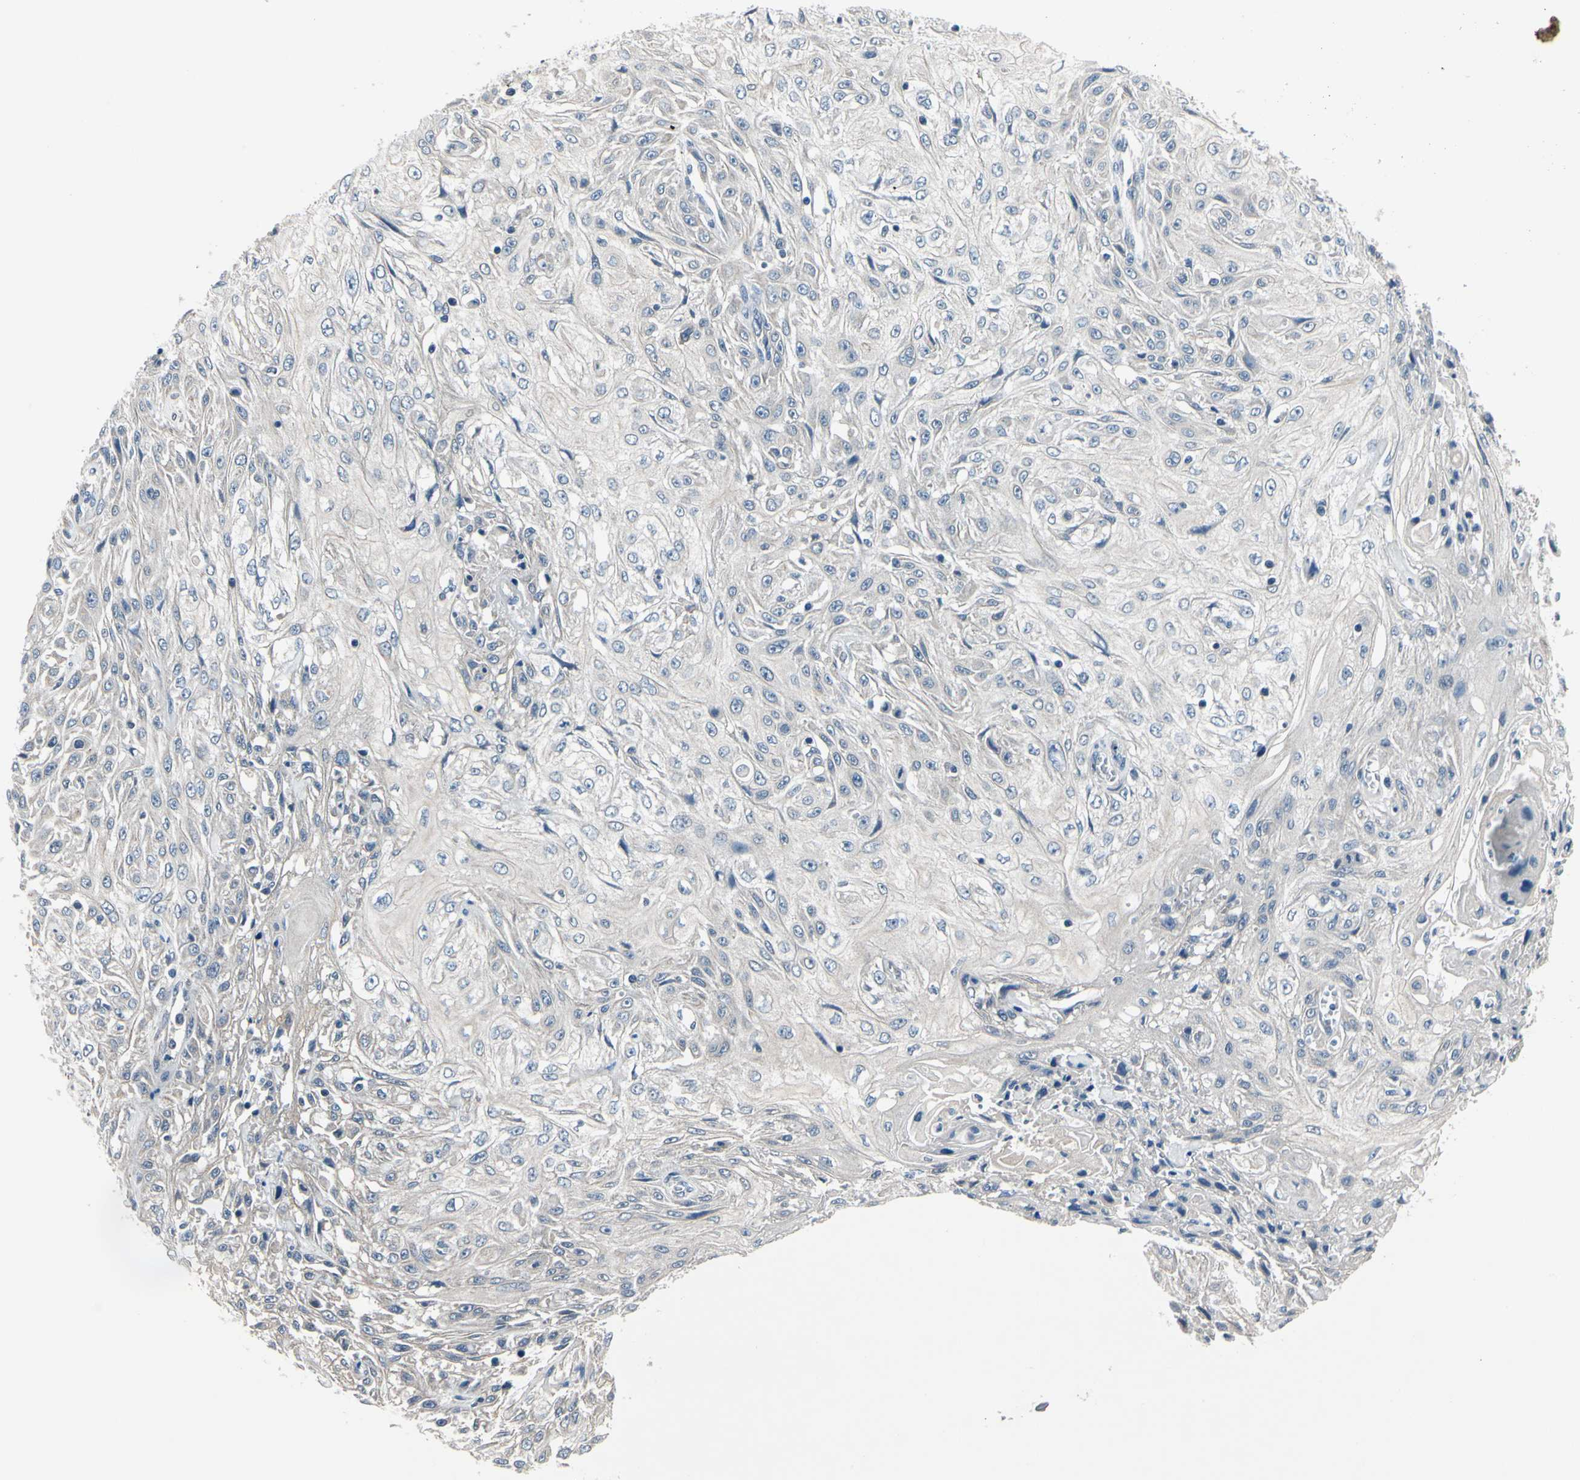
{"staining": {"intensity": "negative", "quantity": "none", "location": "none"}, "tissue": "skin cancer", "cell_type": "Tumor cells", "image_type": "cancer", "snomed": [{"axis": "morphology", "description": "Squamous cell carcinoma, NOS"}, {"axis": "morphology", "description": "Squamous cell carcinoma, metastatic, NOS"}, {"axis": "topography", "description": "Skin"}, {"axis": "topography", "description": "Lymph node"}], "caption": "Photomicrograph shows no protein staining in tumor cells of skin squamous cell carcinoma tissue.", "gene": "SELENOK", "patient": {"sex": "male", "age": 75}}